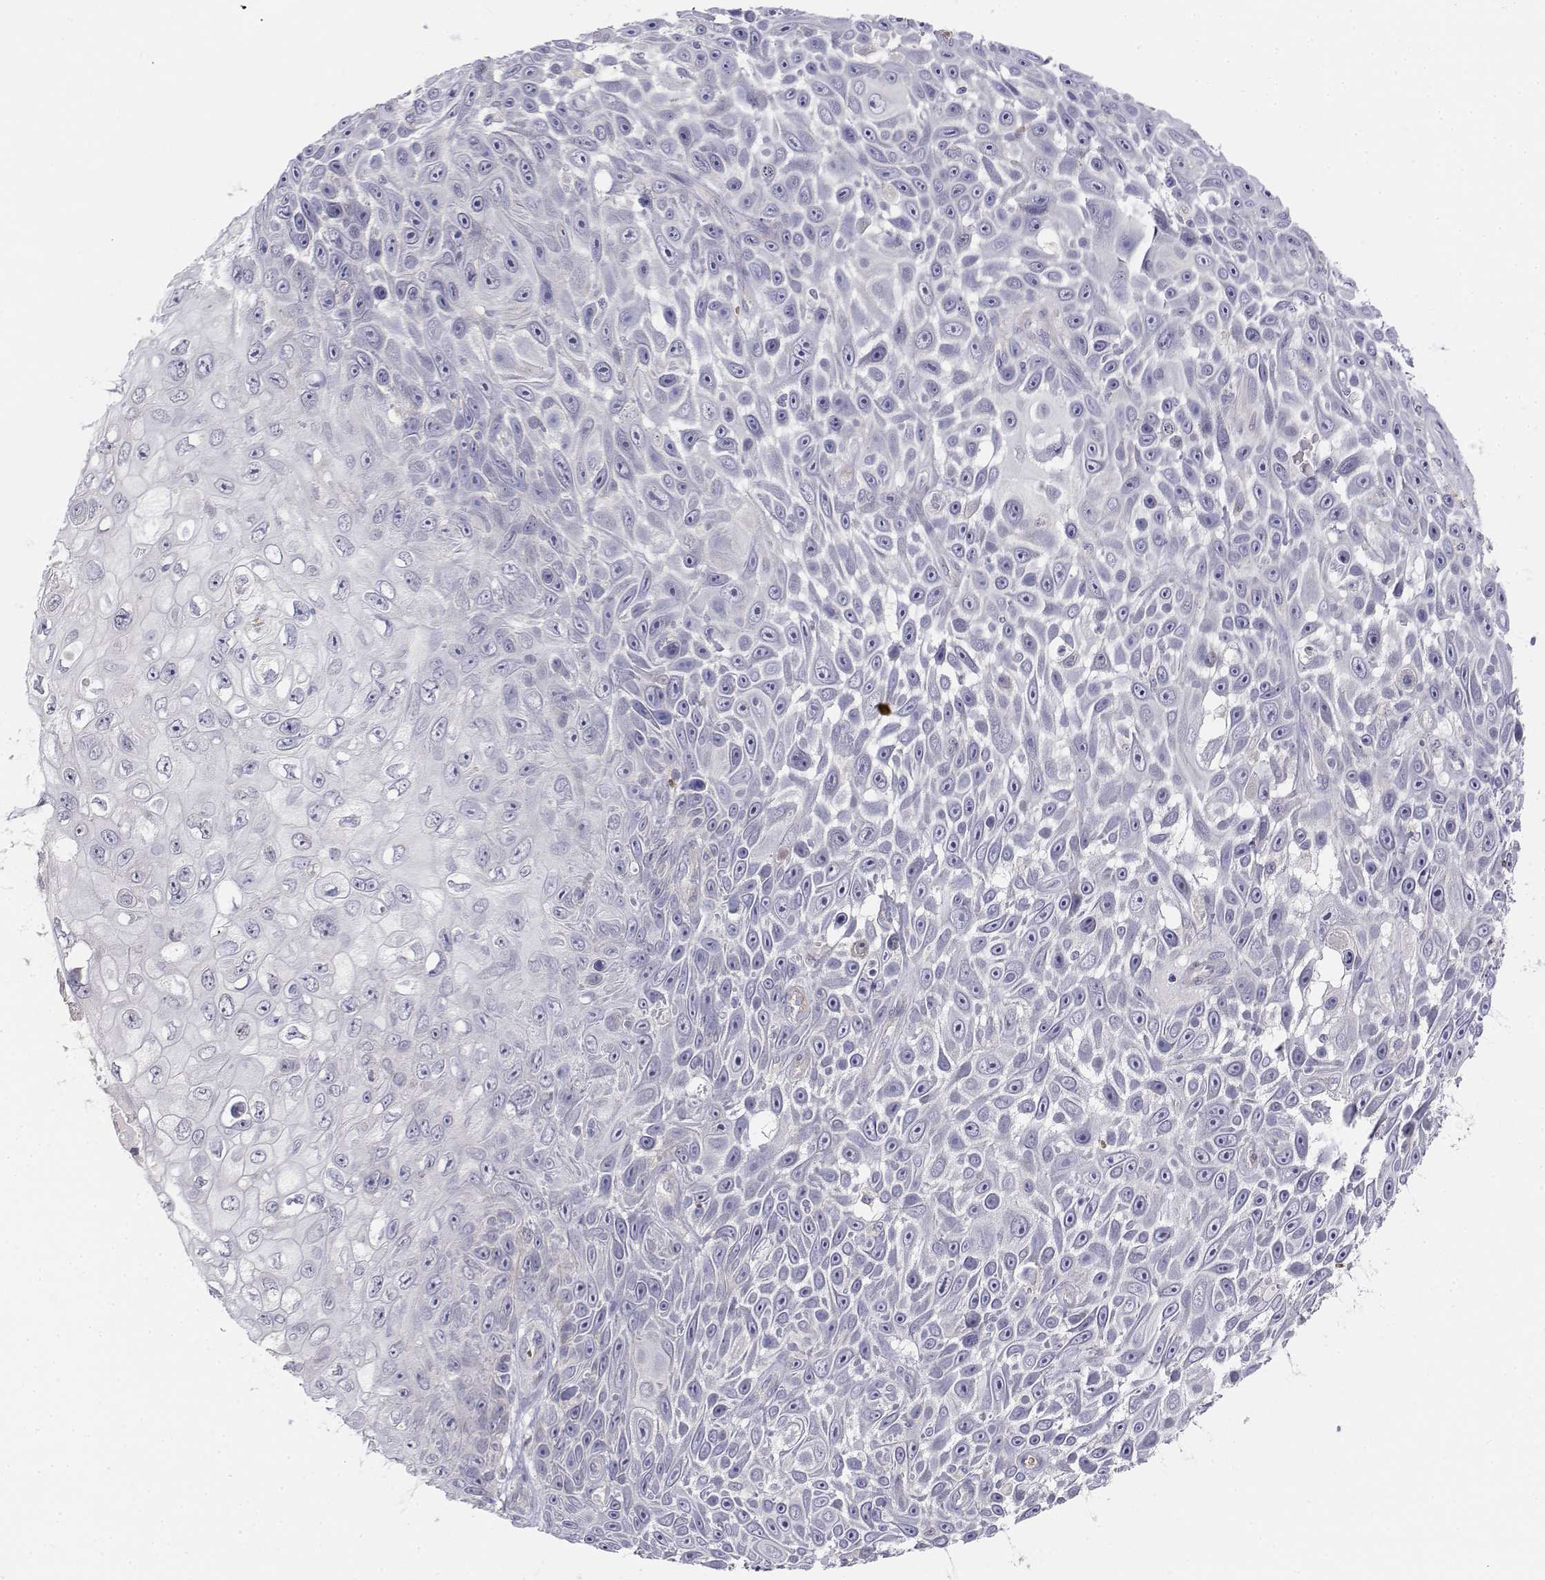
{"staining": {"intensity": "negative", "quantity": "none", "location": "none"}, "tissue": "skin cancer", "cell_type": "Tumor cells", "image_type": "cancer", "snomed": [{"axis": "morphology", "description": "Squamous cell carcinoma, NOS"}, {"axis": "topography", "description": "Skin"}], "caption": "Immunohistochemistry photomicrograph of neoplastic tissue: human skin cancer stained with DAB reveals no significant protein expression in tumor cells. (Stains: DAB (3,3'-diaminobenzidine) immunohistochemistry with hematoxylin counter stain, Microscopy: brightfield microscopy at high magnification).", "gene": "CADM1", "patient": {"sex": "male", "age": 82}}